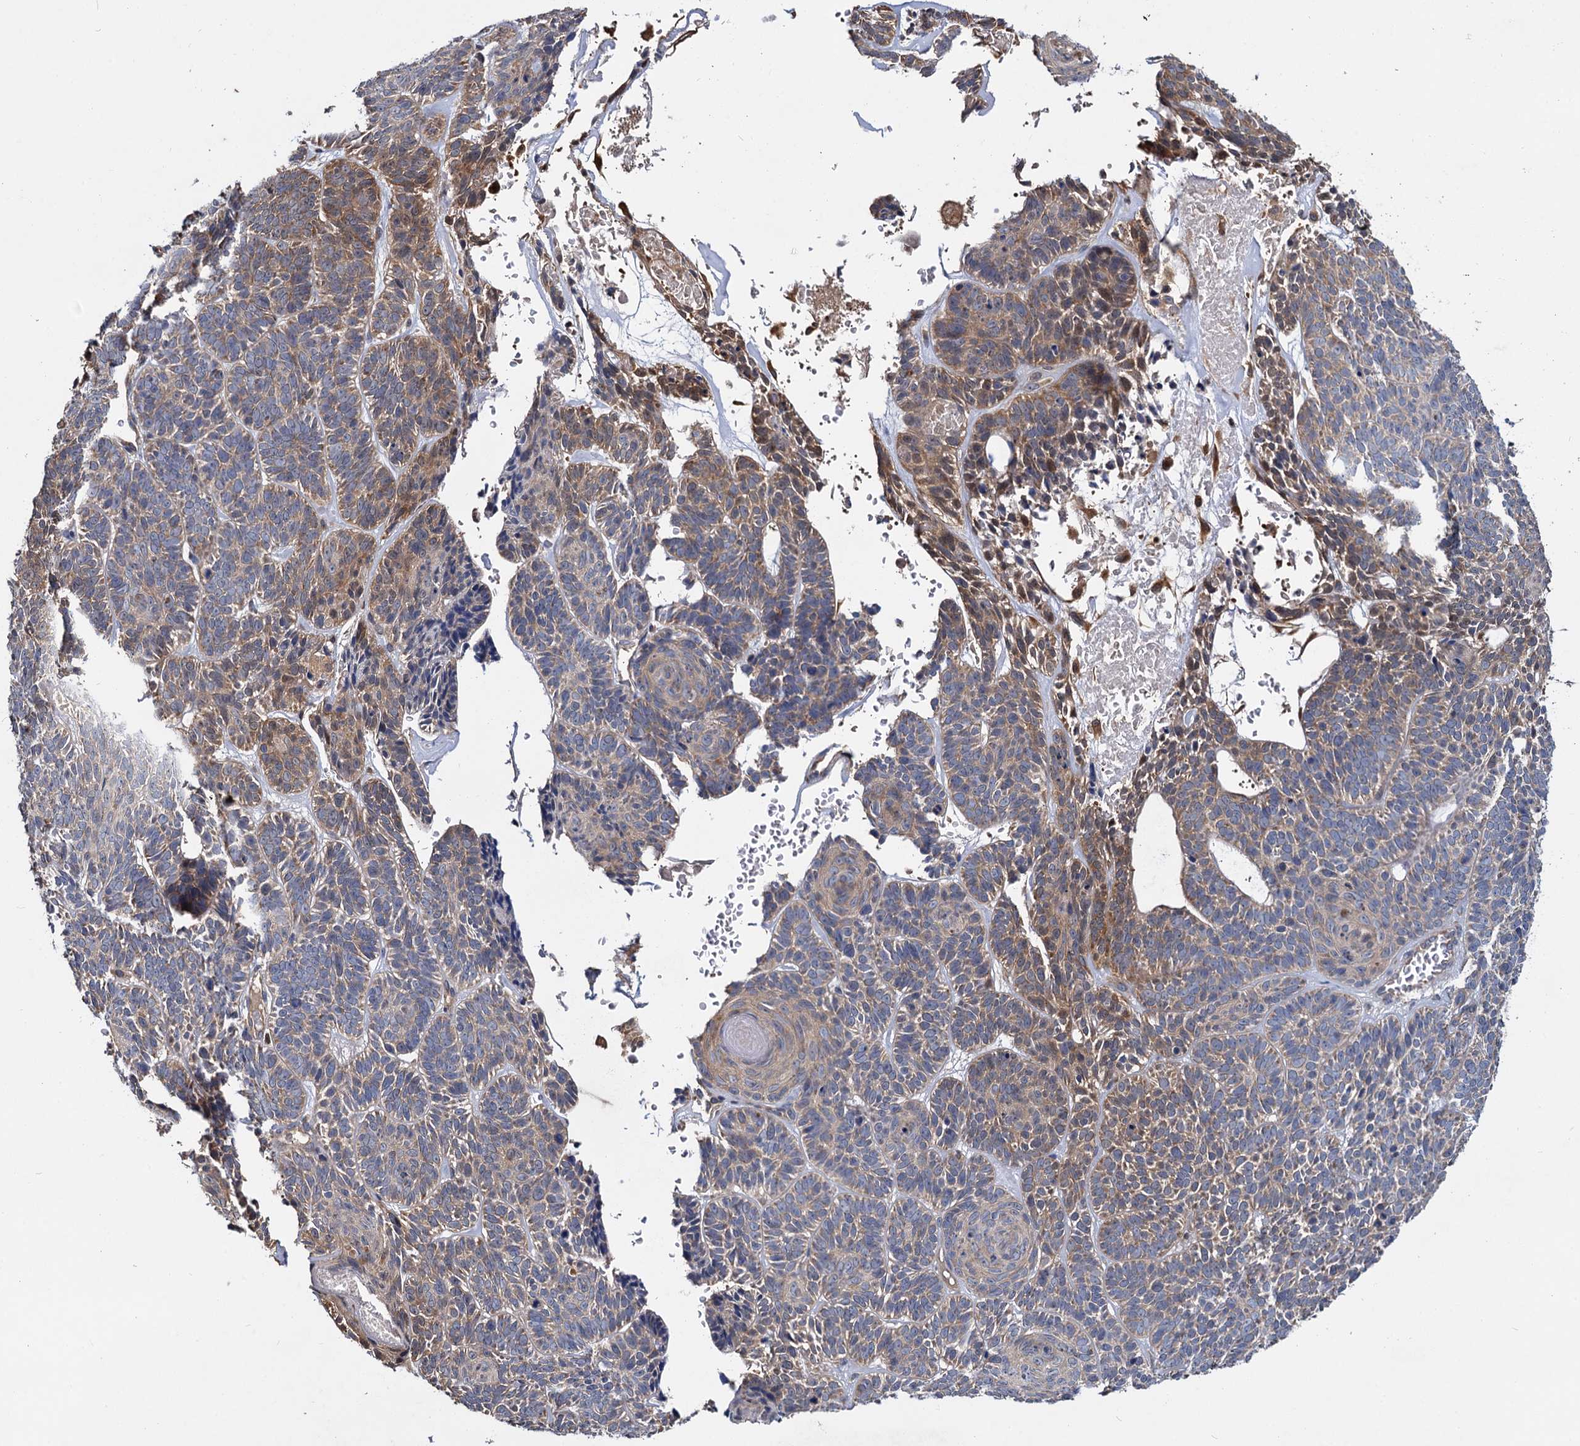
{"staining": {"intensity": "moderate", "quantity": "<25%", "location": "cytoplasmic/membranous"}, "tissue": "skin cancer", "cell_type": "Tumor cells", "image_type": "cancer", "snomed": [{"axis": "morphology", "description": "Basal cell carcinoma"}, {"axis": "topography", "description": "Skin"}], "caption": "Immunohistochemical staining of skin cancer reveals moderate cytoplasmic/membranous protein staining in approximately <25% of tumor cells.", "gene": "CEP192", "patient": {"sex": "male", "age": 85}}